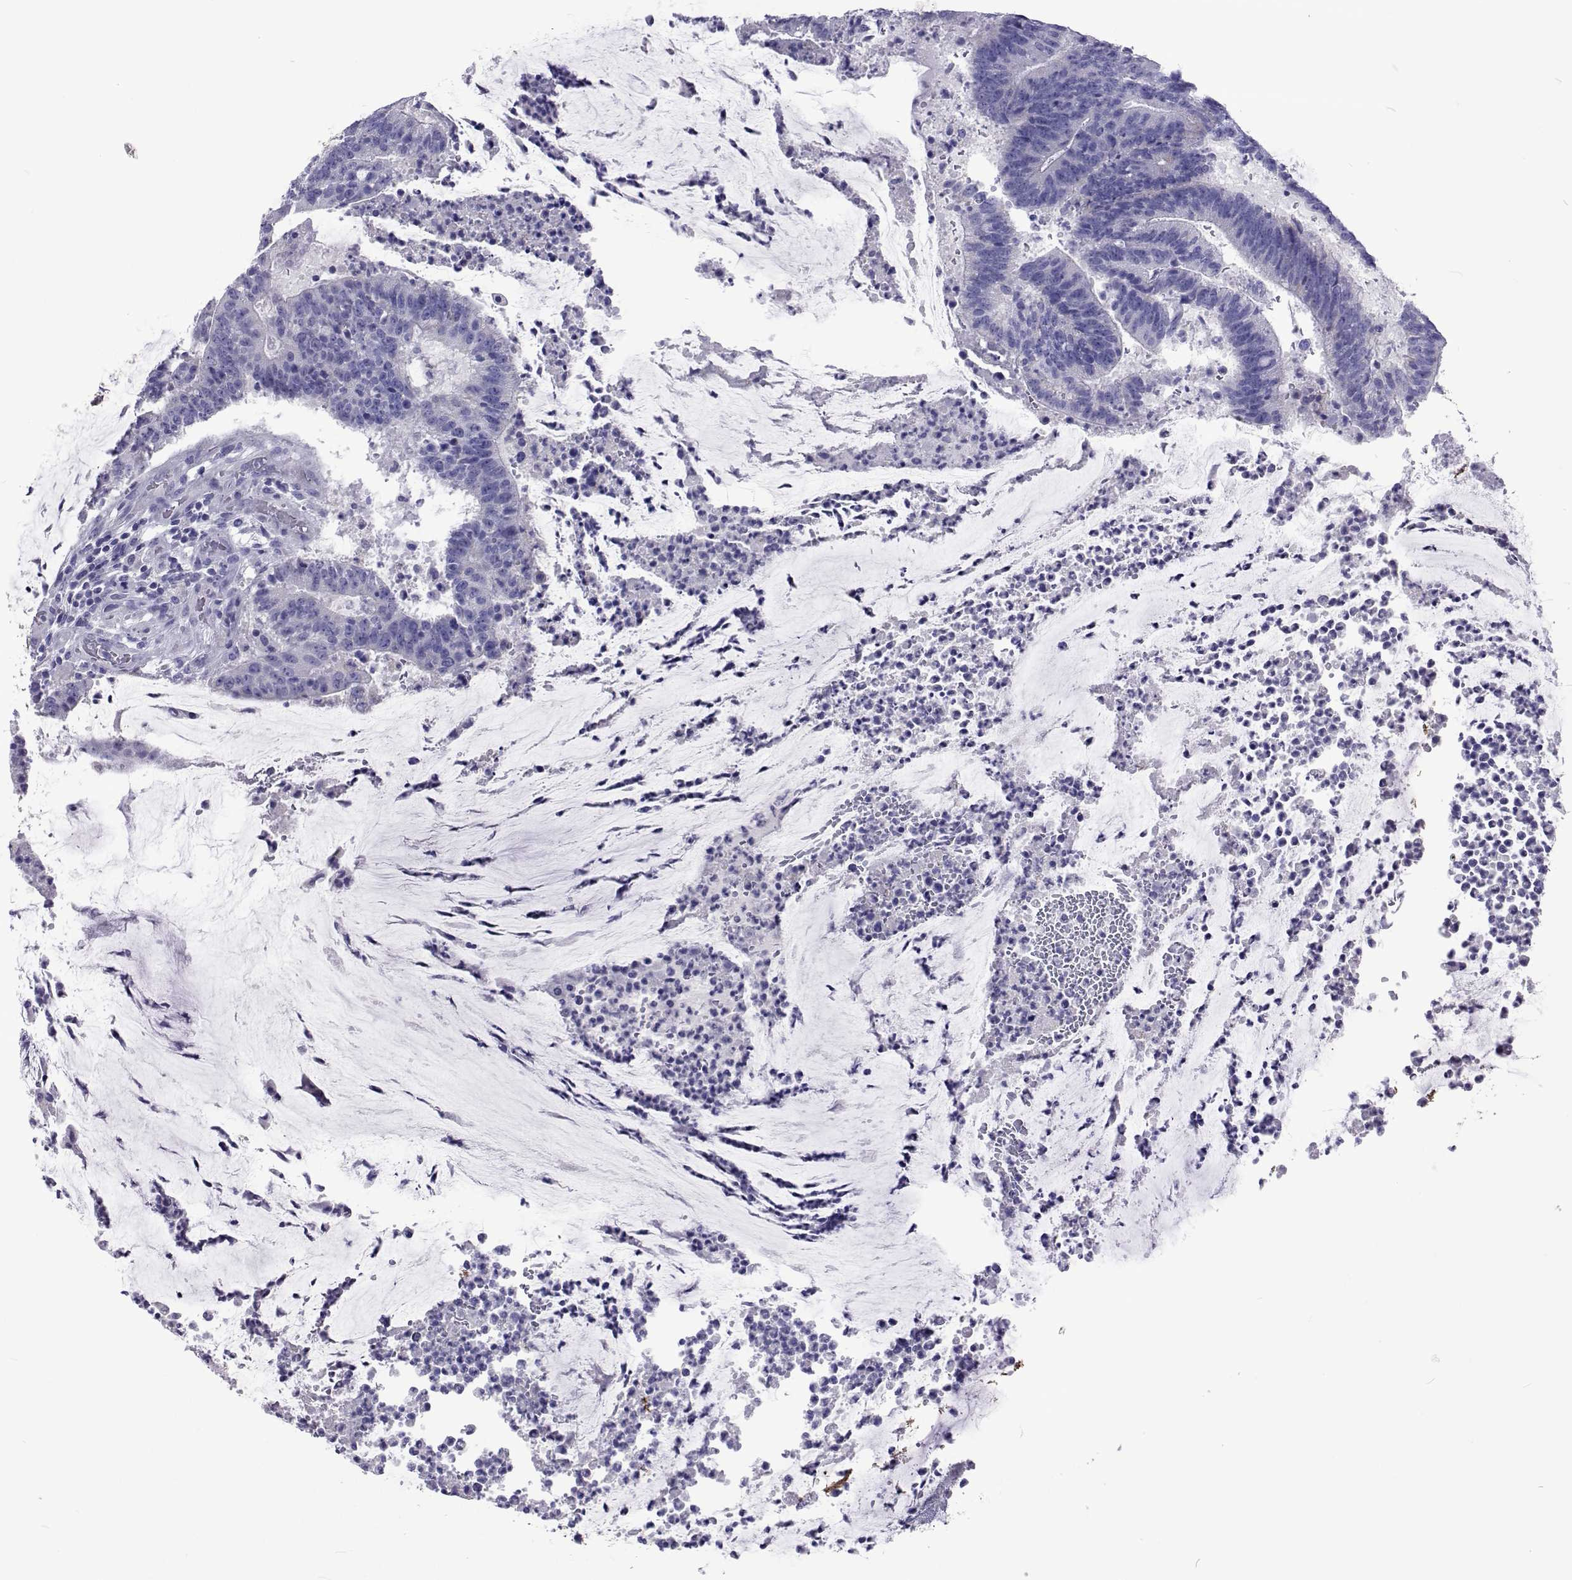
{"staining": {"intensity": "negative", "quantity": "none", "location": "none"}, "tissue": "colorectal cancer", "cell_type": "Tumor cells", "image_type": "cancer", "snomed": [{"axis": "morphology", "description": "Adenocarcinoma, NOS"}, {"axis": "topography", "description": "Colon"}], "caption": "An immunohistochemistry (IHC) histopathology image of colorectal cancer is shown. There is no staining in tumor cells of colorectal cancer. (DAB (3,3'-diaminobenzidine) immunohistochemistry (IHC) with hematoxylin counter stain).", "gene": "UMODL1", "patient": {"sex": "female", "age": 43}}